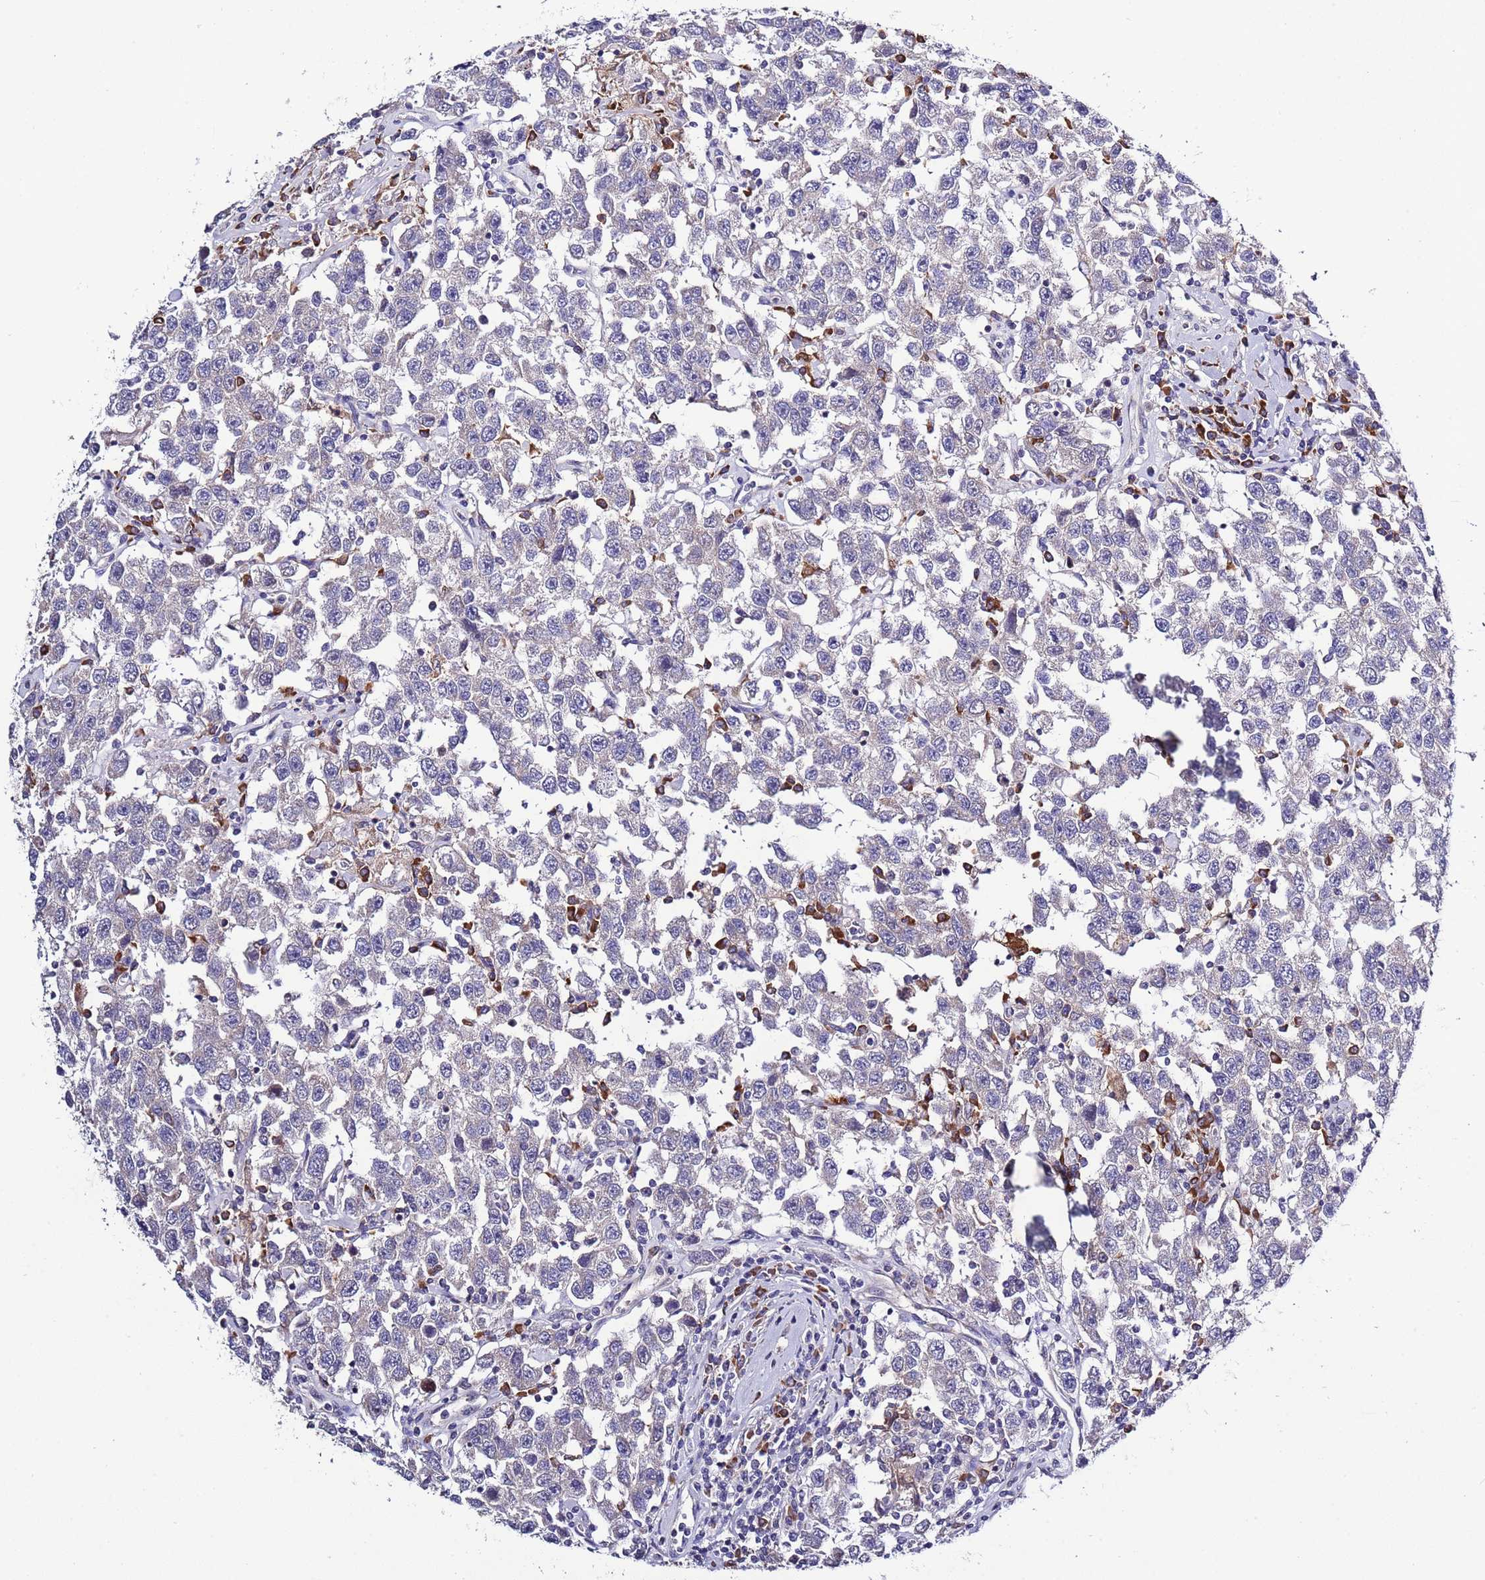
{"staining": {"intensity": "negative", "quantity": "none", "location": "none"}, "tissue": "testis cancer", "cell_type": "Tumor cells", "image_type": "cancer", "snomed": [{"axis": "morphology", "description": "Seminoma, NOS"}, {"axis": "topography", "description": "Testis"}], "caption": "The immunohistochemistry (IHC) histopathology image has no significant positivity in tumor cells of testis seminoma tissue.", "gene": "SPCS1", "patient": {"sex": "male", "age": 41}}